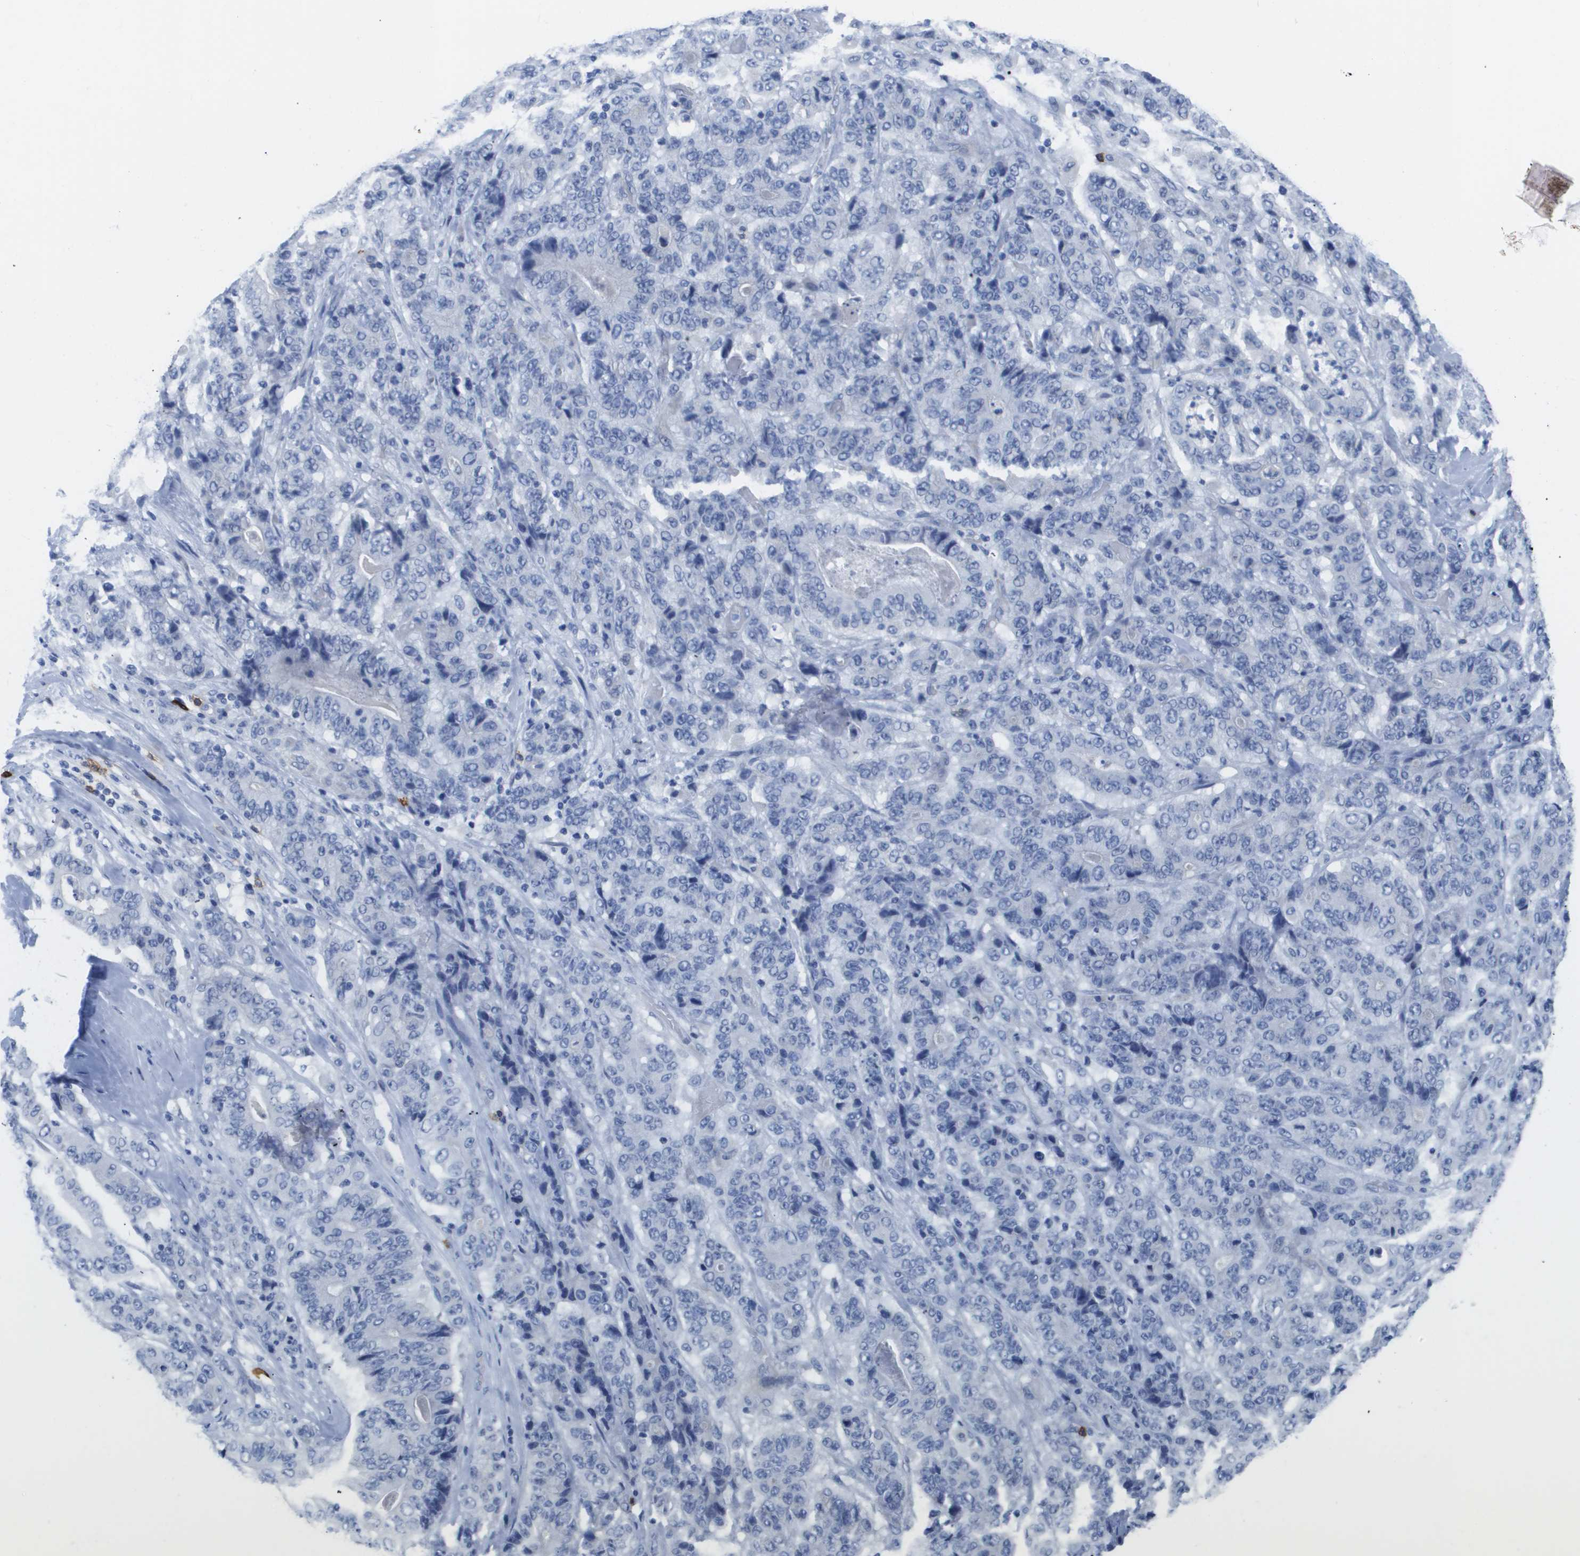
{"staining": {"intensity": "negative", "quantity": "none", "location": "none"}, "tissue": "stomach cancer", "cell_type": "Tumor cells", "image_type": "cancer", "snomed": [{"axis": "morphology", "description": "Adenocarcinoma, NOS"}, {"axis": "topography", "description": "Stomach"}], "caption": "Immunohistochemical staining of human adenocarcinoma (stomach) demonstrates no significant expression in tumor cells.", "gene": "MS4A1", "patient": {"sex": "female", "age": 73}}